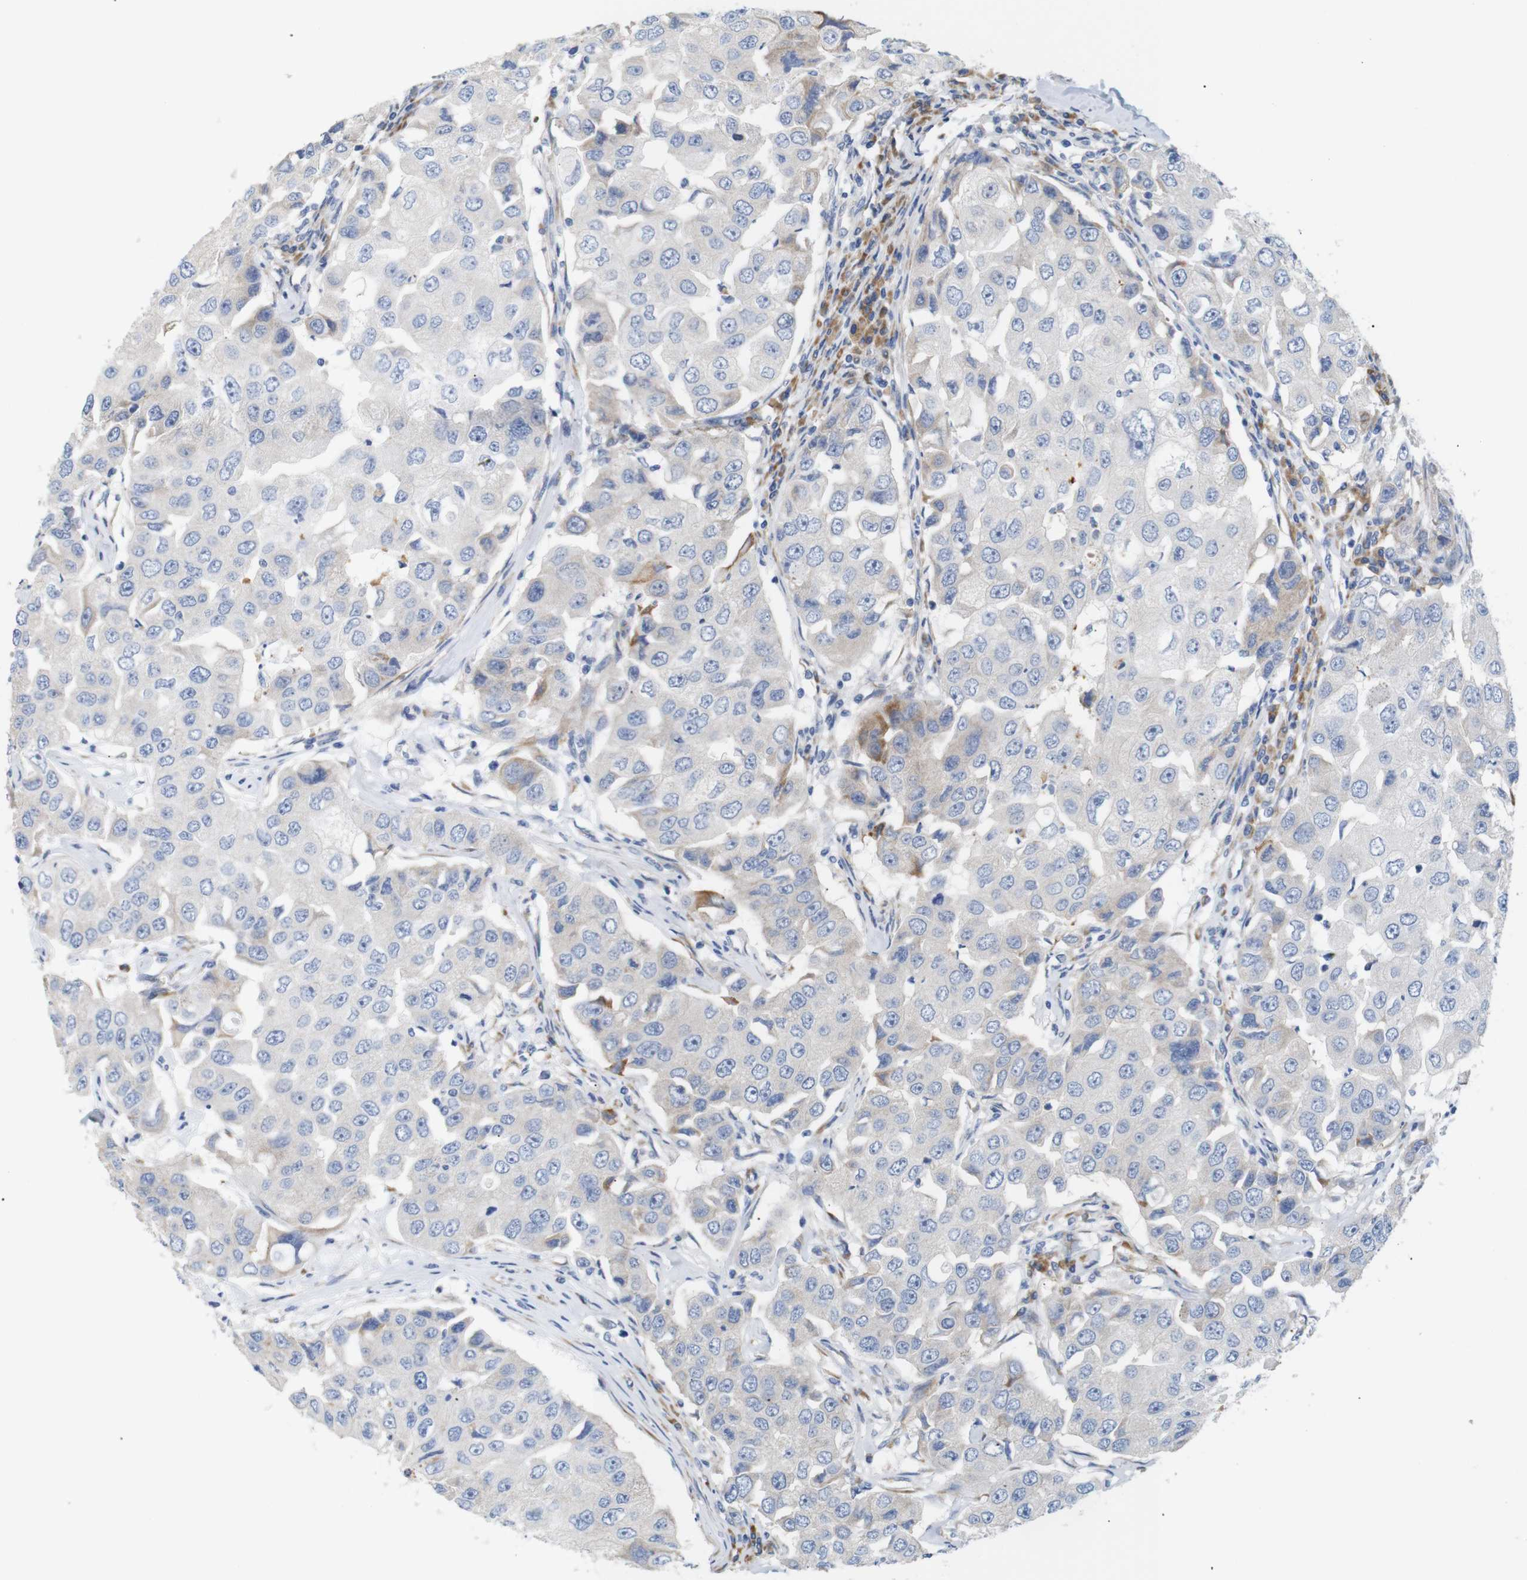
{"staining": {"intensity": "moderate", "quantity": "<25%", "location": "cytoplasmic/membranous"}, "tissue": "breast cancer", "cell_type": "Tumor cells", "image_type": "cancer", "snomed": [{"axis": "morphology", "description": "Duct carcinoma"}, {"axis": "topography", "description": "Breast"}], "caption": "An IHC image of neoplastic tissue is shown. Protein staining in brown labels moderate cytoplasmic/membranous positivity in infiltrating ductal carcinoma (breast) within tumor cells.", "gene": "TRIM5", "patient": {"sex": "female", "age": 27}}